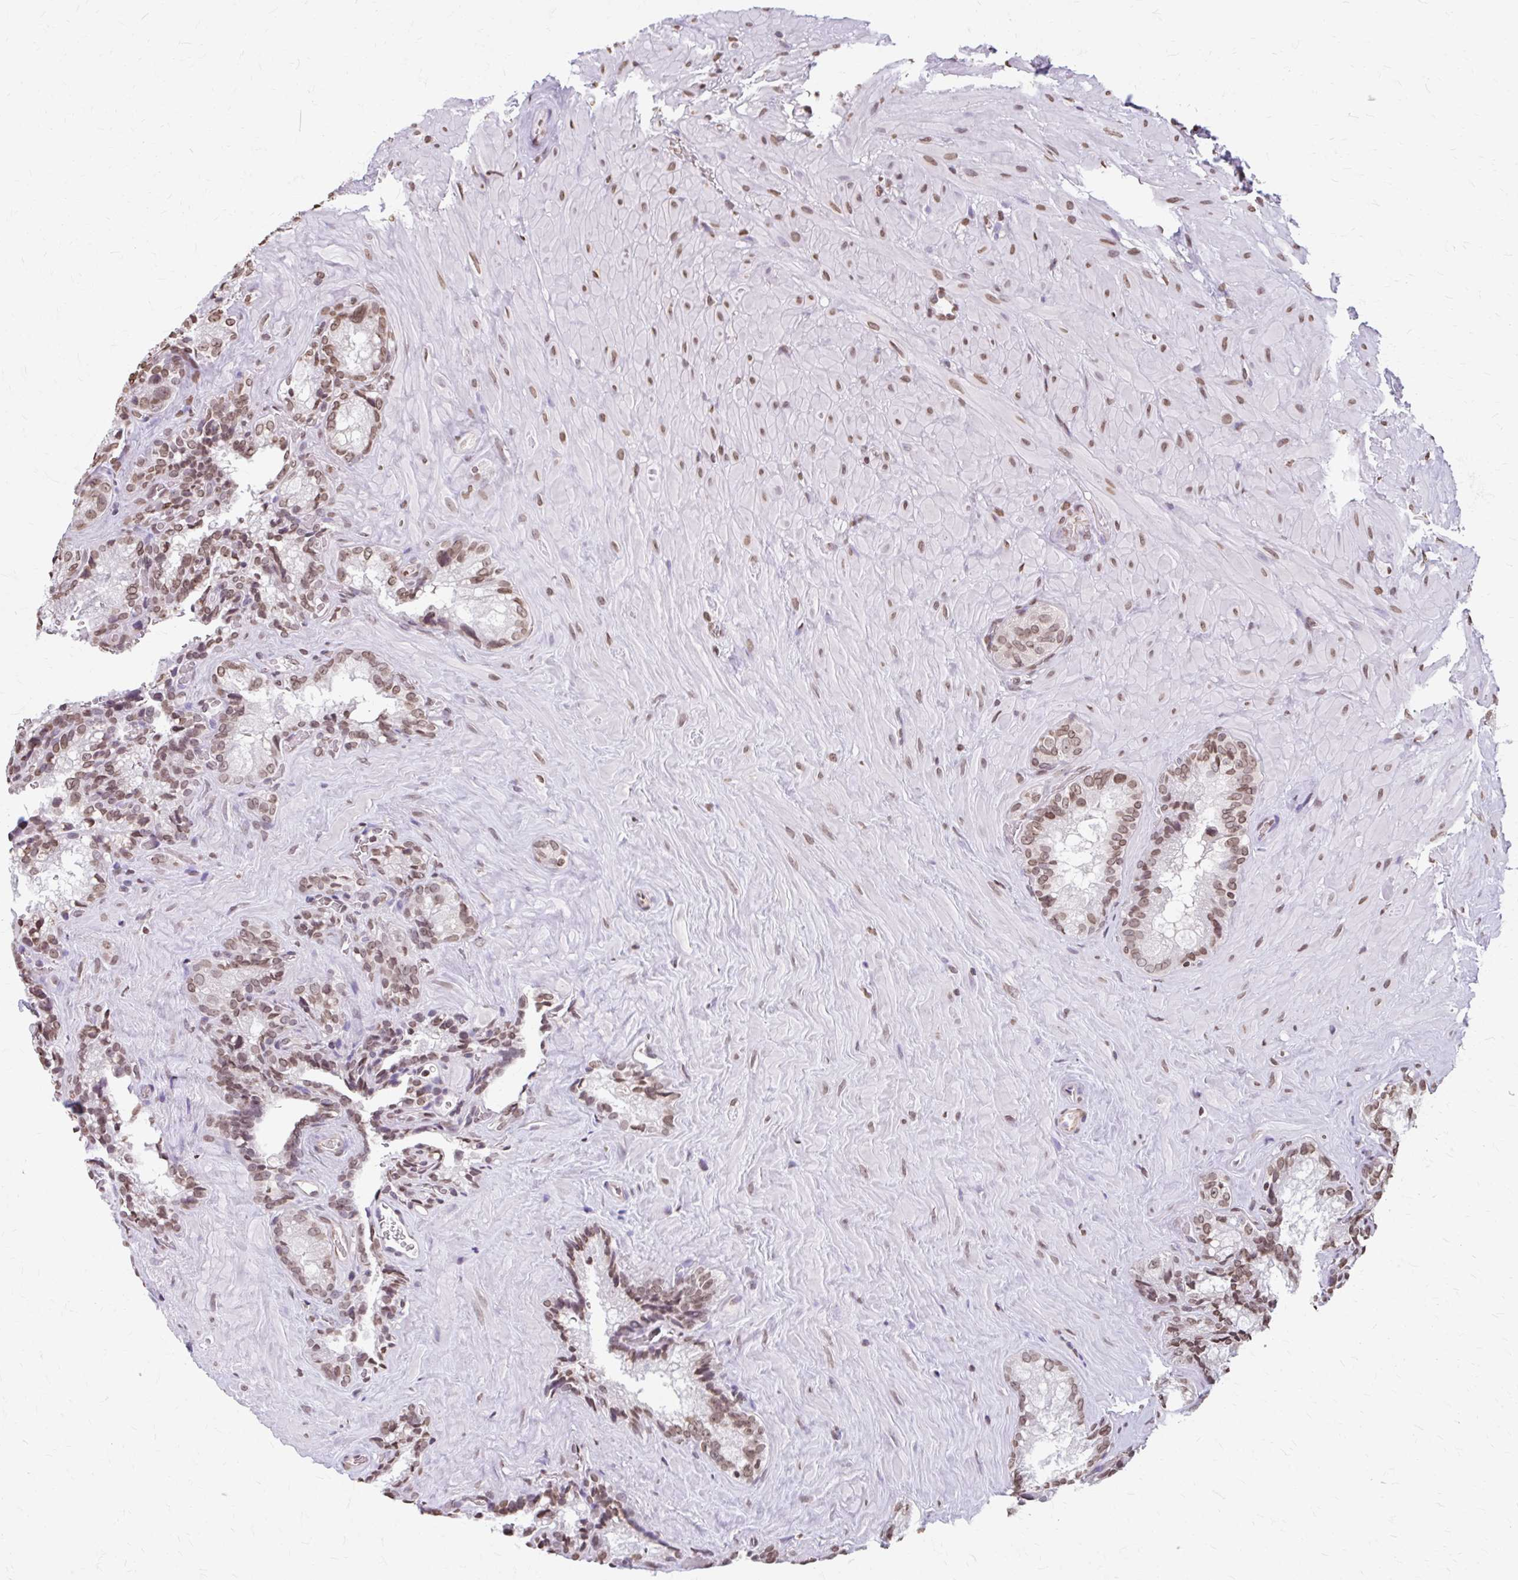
{"staining": {"intensity": "moderate", "quantity": ">75%", "location": "nuclear"}, "tissue": "seminal vesicle", "cell_type": "Glandular cells", "image_type": "normal", "snomed": [{"axis": "morphology", "description": "Normal tissue, NOS"}, {"axis": "topography", "description": "Seminal veicle"}], "caption": "Immunohistochemistry (IHC) staining of unremarkable seminal vesicle, which reveals medium levels of moderate nuclear expression in approximately >75% of glandular cells indicating moderate nuclear protein expression. The staining was performed using DAB (3,3'-diaminobenzidine) (brown) for protein detection and nuclei were counterstained in hematoxylin (blue).", "gene": "ORC3", "patient": {"sex": "male", "age": 47}}